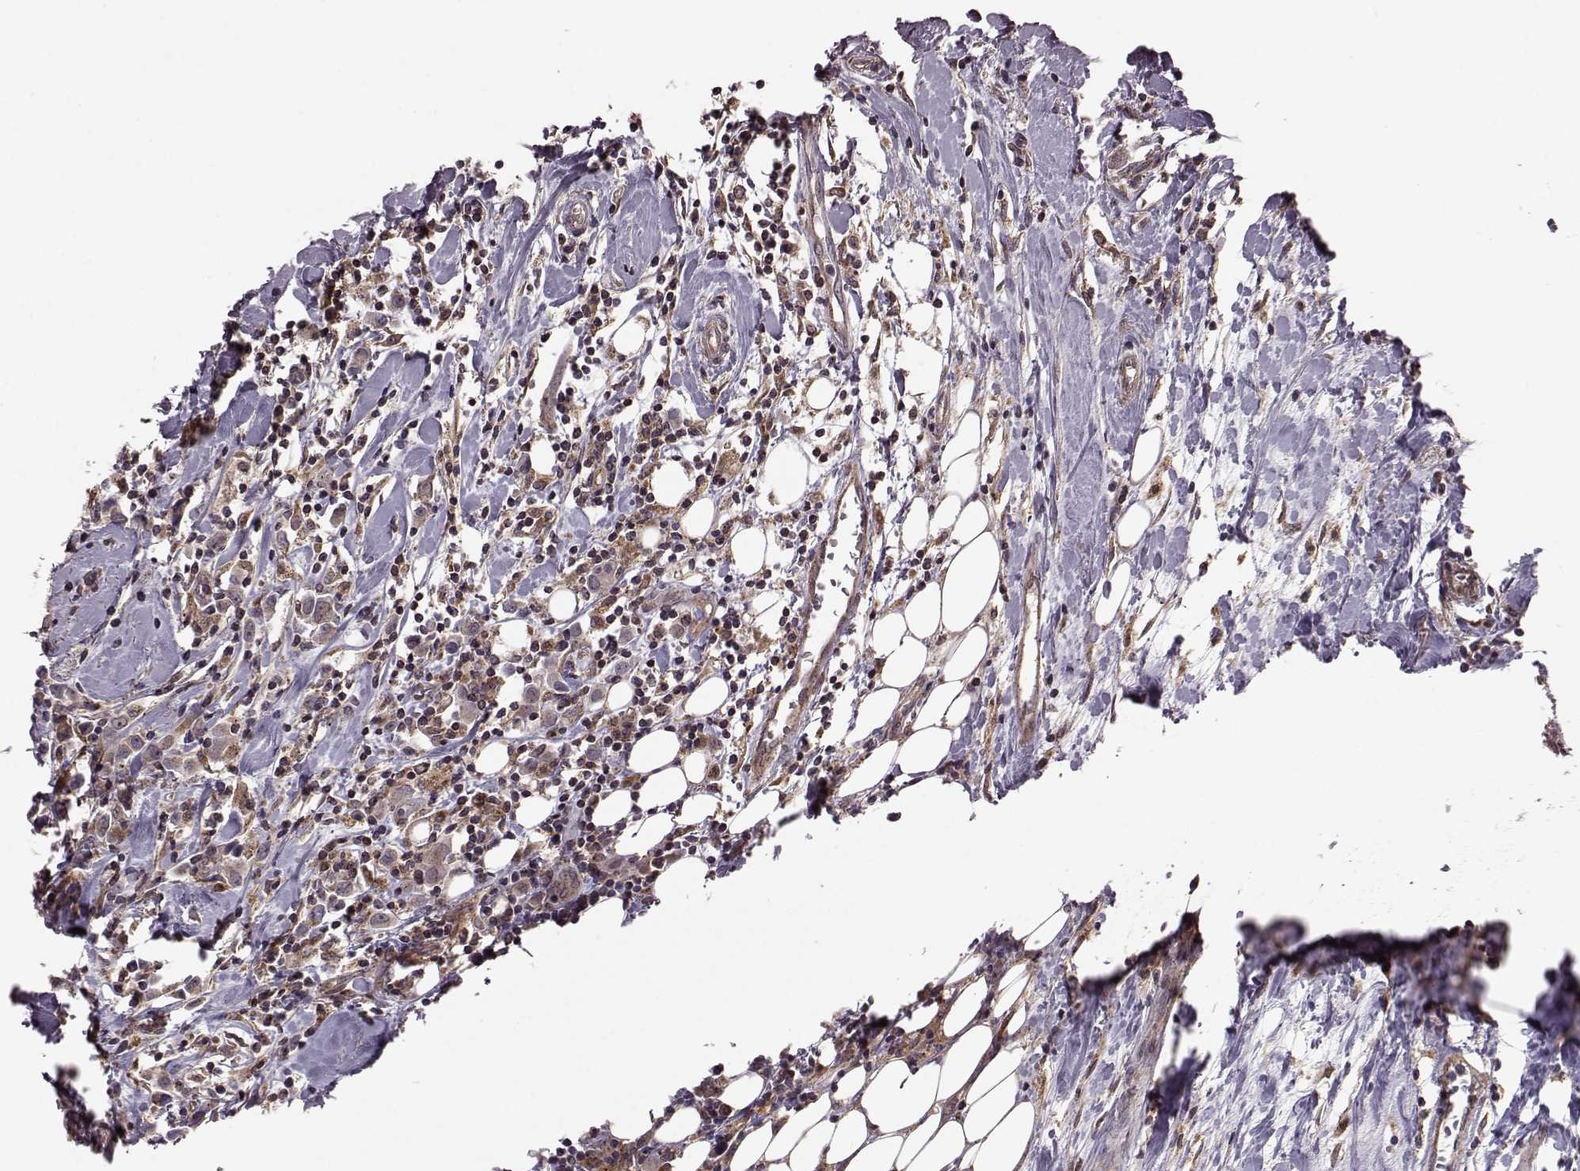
{"staining": {"intensity": "weak", "quantity": ">75%", "location": "cytoplasmic/membranous"}, "tissue": "breast cancer", "cell_type": "Tumor cells", "image_type": "cancer", "snomed": [{"axis": "morphology", "description": "Duct carcinoma"}, {"axis": "topography", "description": "Breast"}], "caption": "An immunohistochemistry micrograph of neoplastic tissue is shown. Protein staining in brown labels weak cytoplasmic/membranous positivity in infiltrating ductal carcinoma (breast) within tumor cells.", "gene": "FNIP2", "patient": {"sex": "female", "age": 61}}